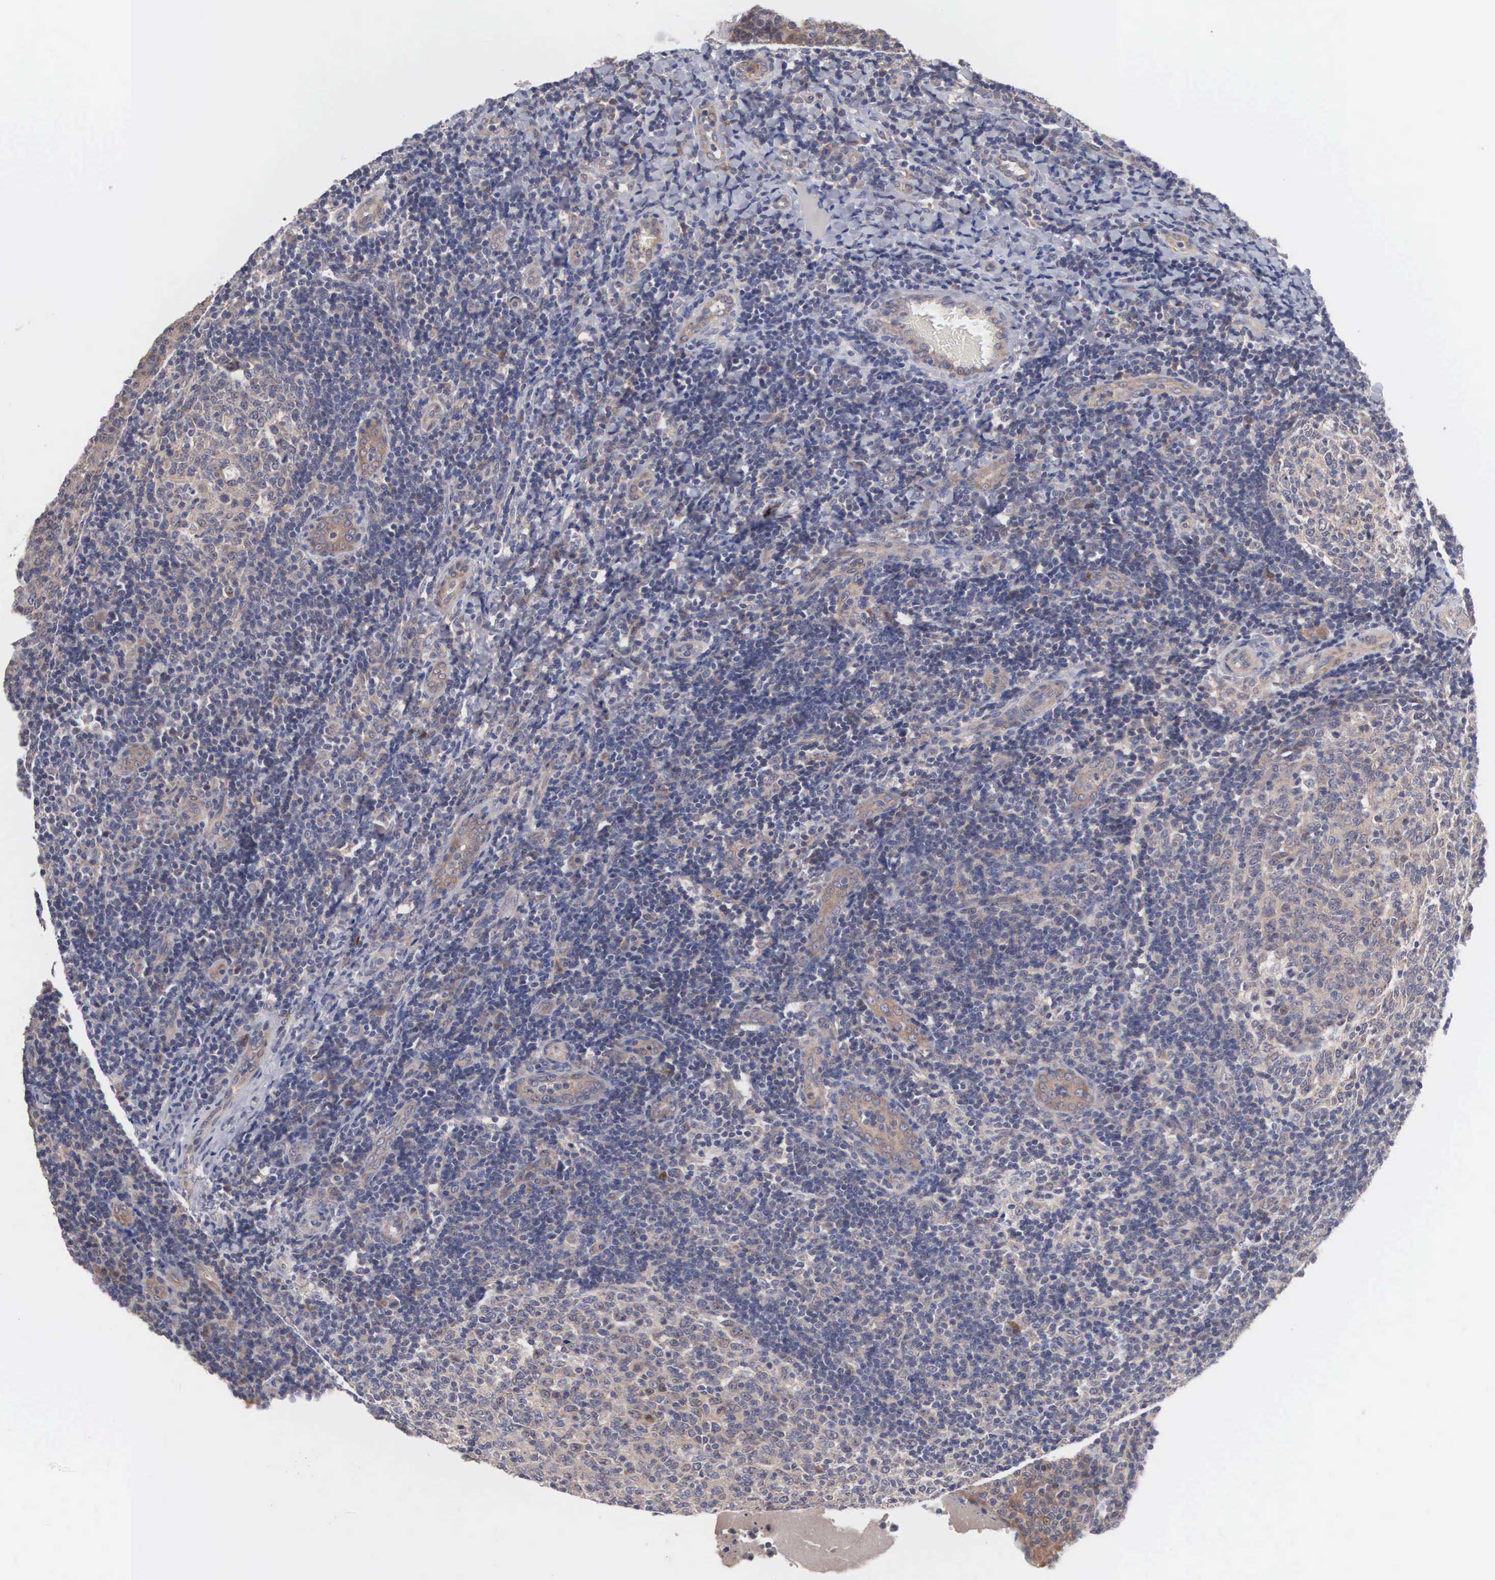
{"staining": {"intensity": "weak", "quantity": "25%-75%", "location": "cytoplasmic/membranous"}, "tissue": "tonsil", "cell_type": "Germinal center cells", "image_type": "normal", "snomed": [{"axis": "morphology", "description": "Normal tissue, NOS"}, {"axis": "topography", "description": "Tonsil"}], "caption": "Immunohistochemistry micrograph of benign tonsil: tonsil stained using IHC shows low levels of weak protein expression localized specifically in the cytoplasmic/membranous of germinal center cells, appearing as a cytoplasmic/membranous brown color.", "gene": "INF2", "patient": {"sex": "female", "age": 3}}